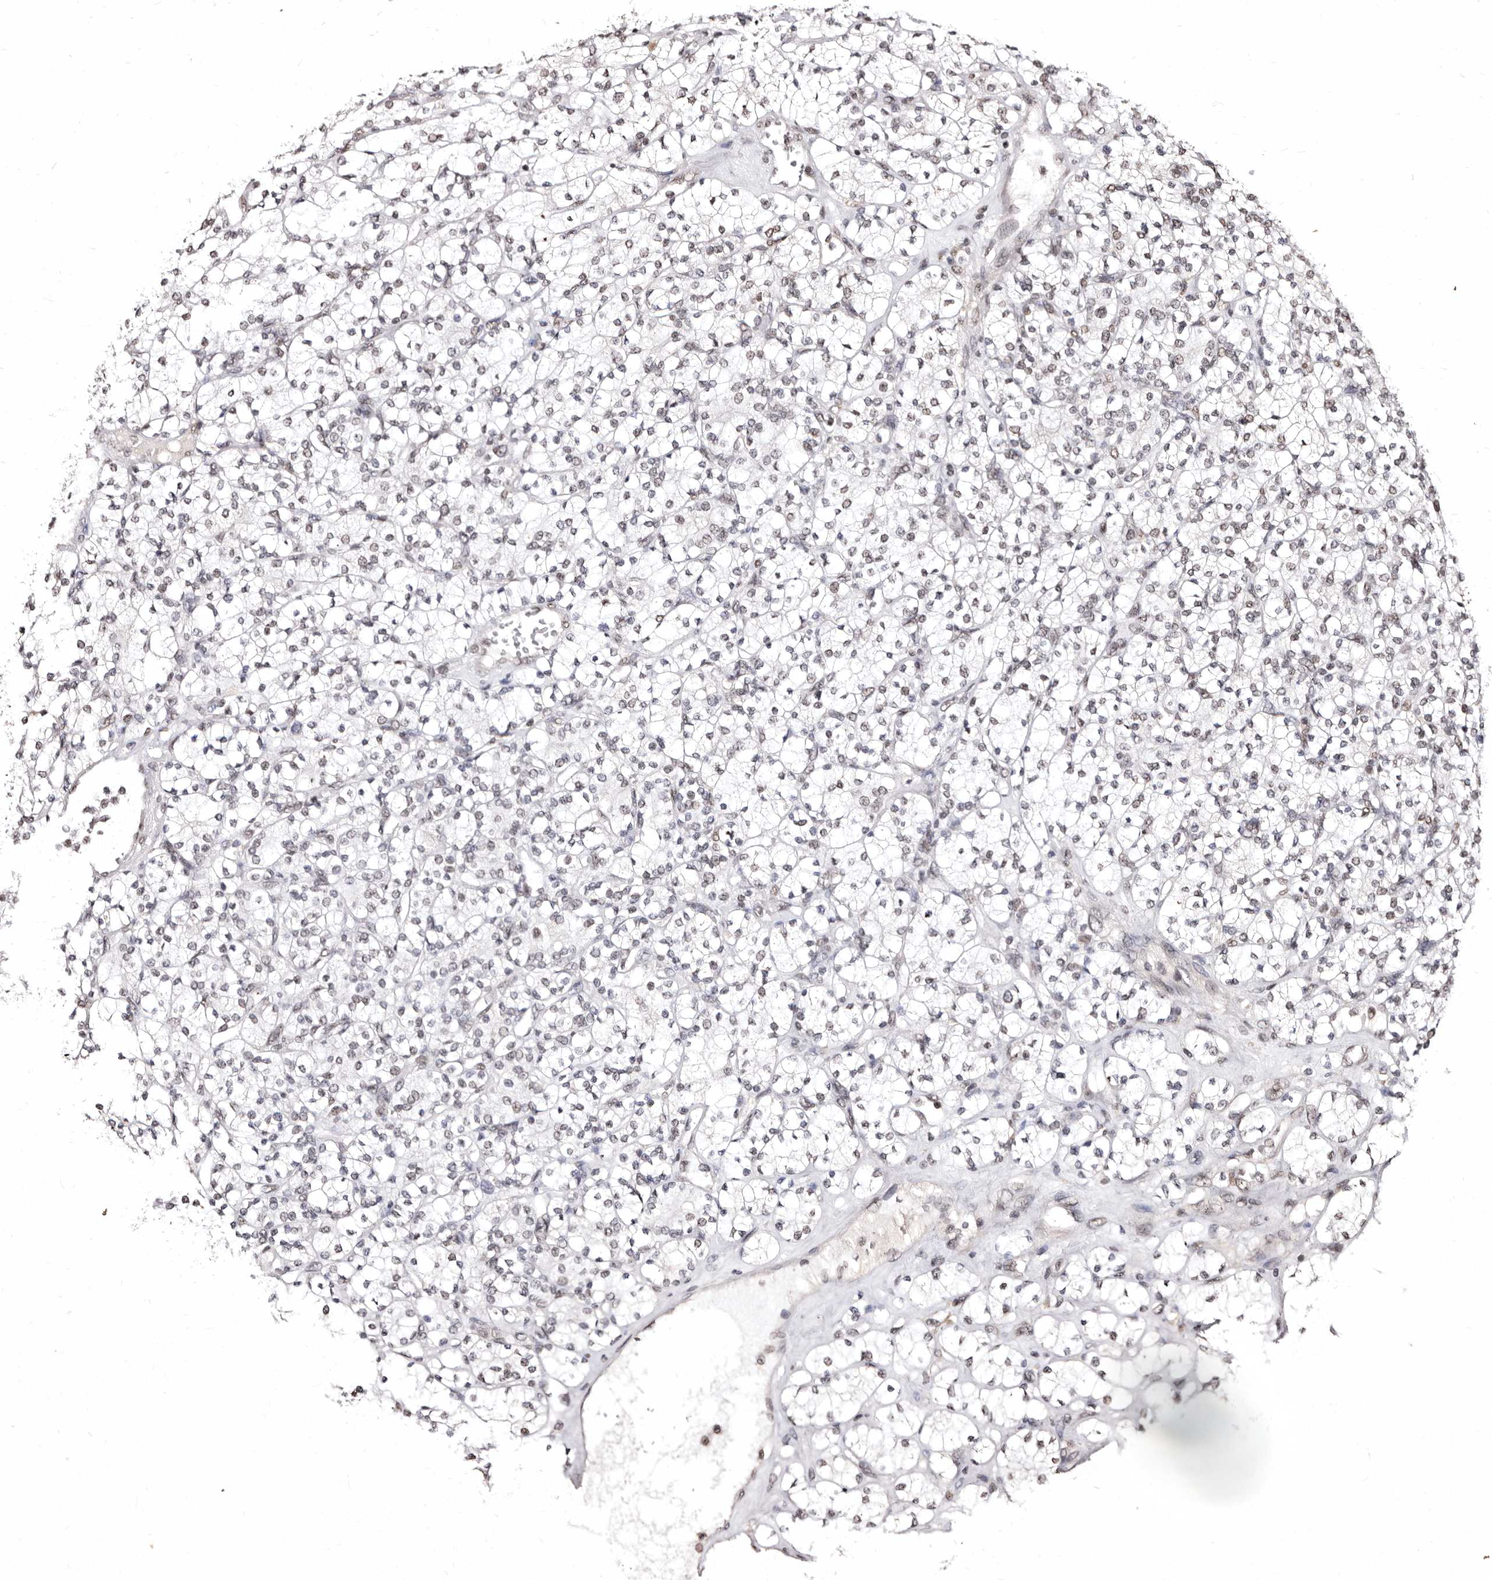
{"staining": {"intensity": "weak", "quantity": ">75%", "location": "nuclear"}, "tissue": "renal cancer", "cell_type": "Tumor cells", "image_type": "cancer", "snomed": [{"axis": "morphology", "description": "Adenocarcinoma, NOS"}, {"axis": "topography", "description": "Kidney"}], "caption": "Renal adenocarcinoma stained for a protein shows weak nuclear positivity in tumor cells.", "gene": "ANAPC11", "patient": {"sex": "male", "age": 77}}